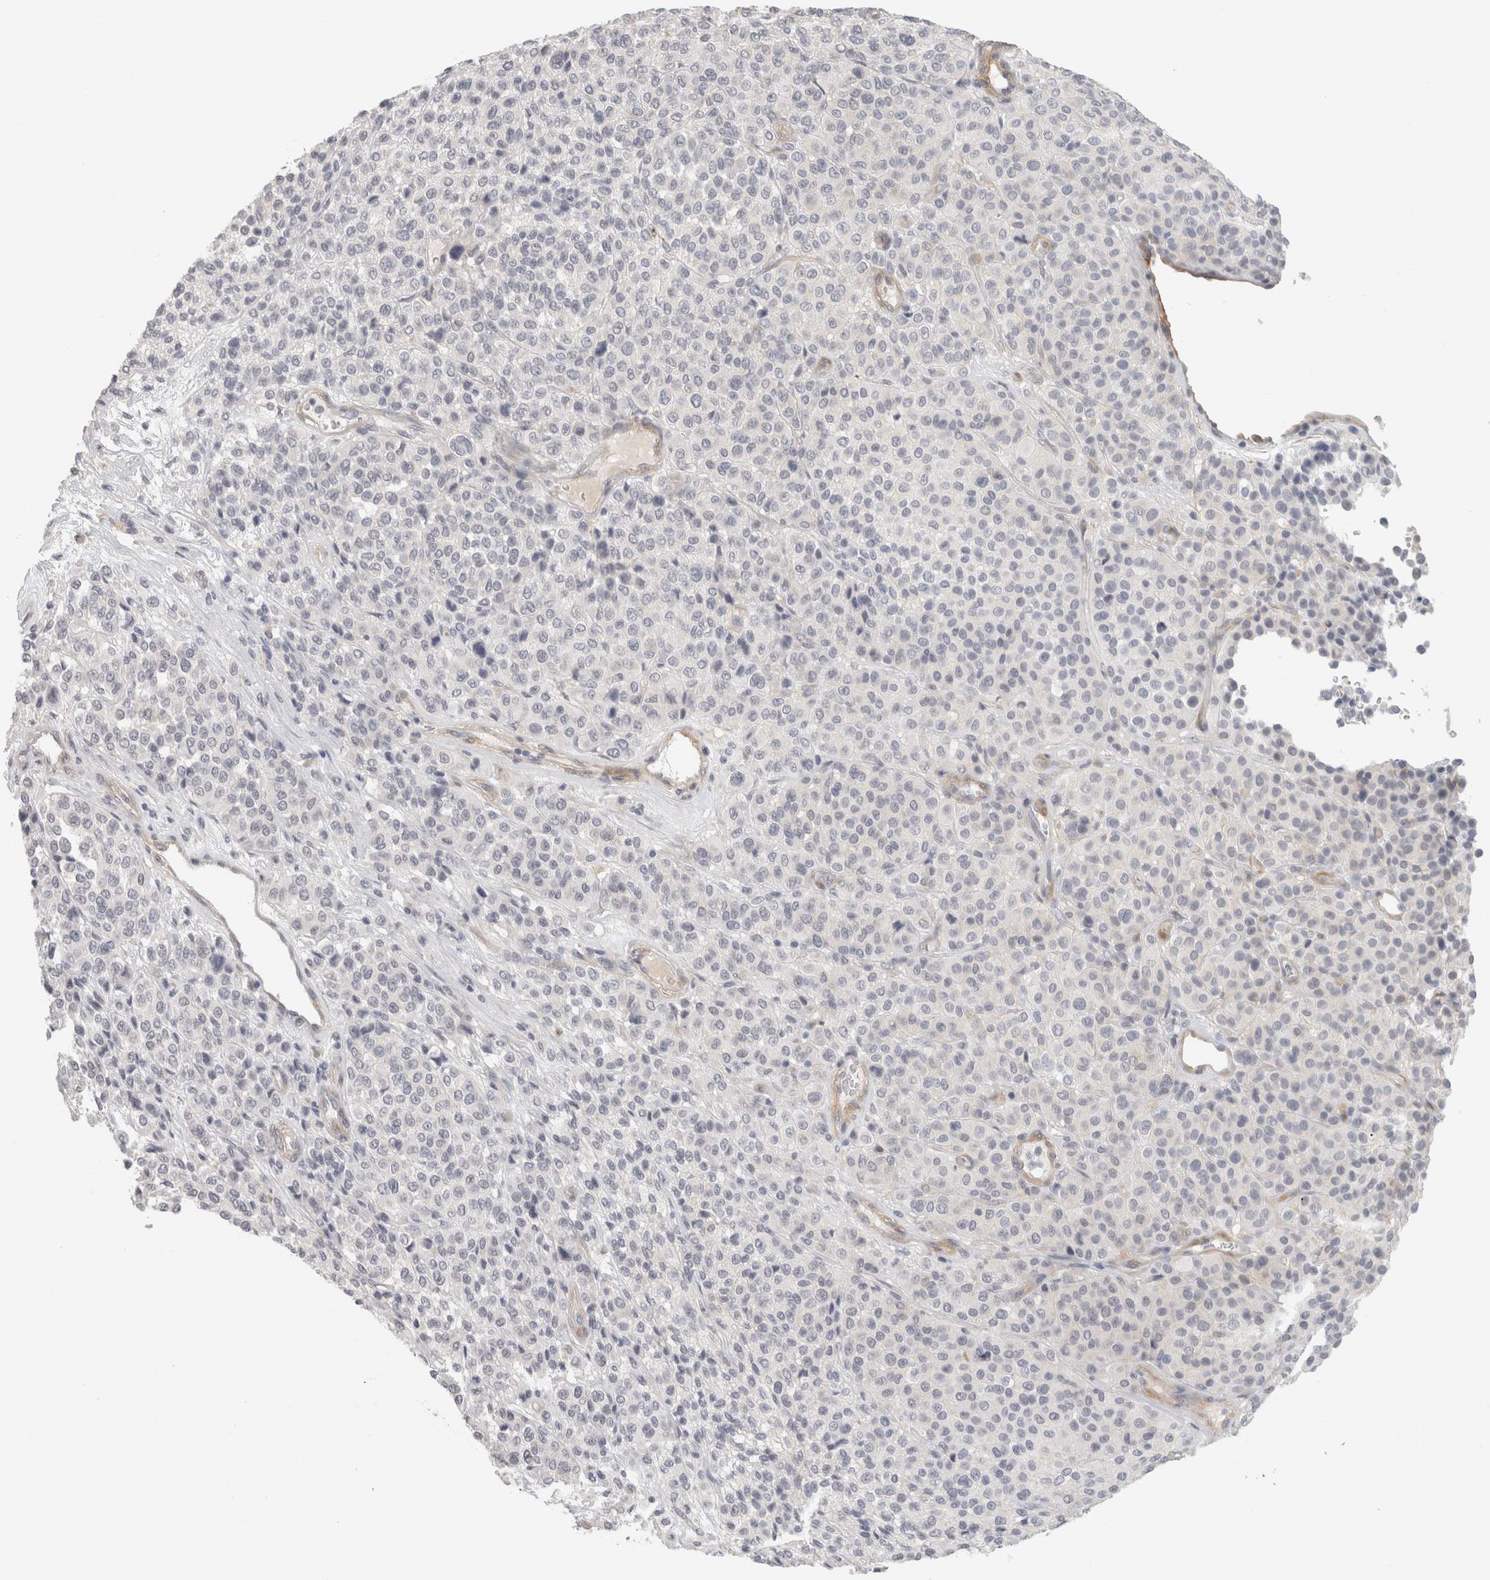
{"staining": {"intensity": "negative", "quantity": "none", "location": "none"}, "tissue": "melanoma", "cell_type": "Tumor cells", "image_type": "cancer", "snomed": [{"axis": "morphology", "description": "Malignant melanoma, Metastatic site"}, {"axis": "topography", "description": "Pancreas"}], "caption": "DAB immunohistochemical staining of human malignant melanoma (metastatic site) displays no significant expression in tumor cells. (Immunohistochemistry, brightfield microscopy, high magnification).", "gene": "FBLIM1", "patient": {"sex": "female", "age": 30}}